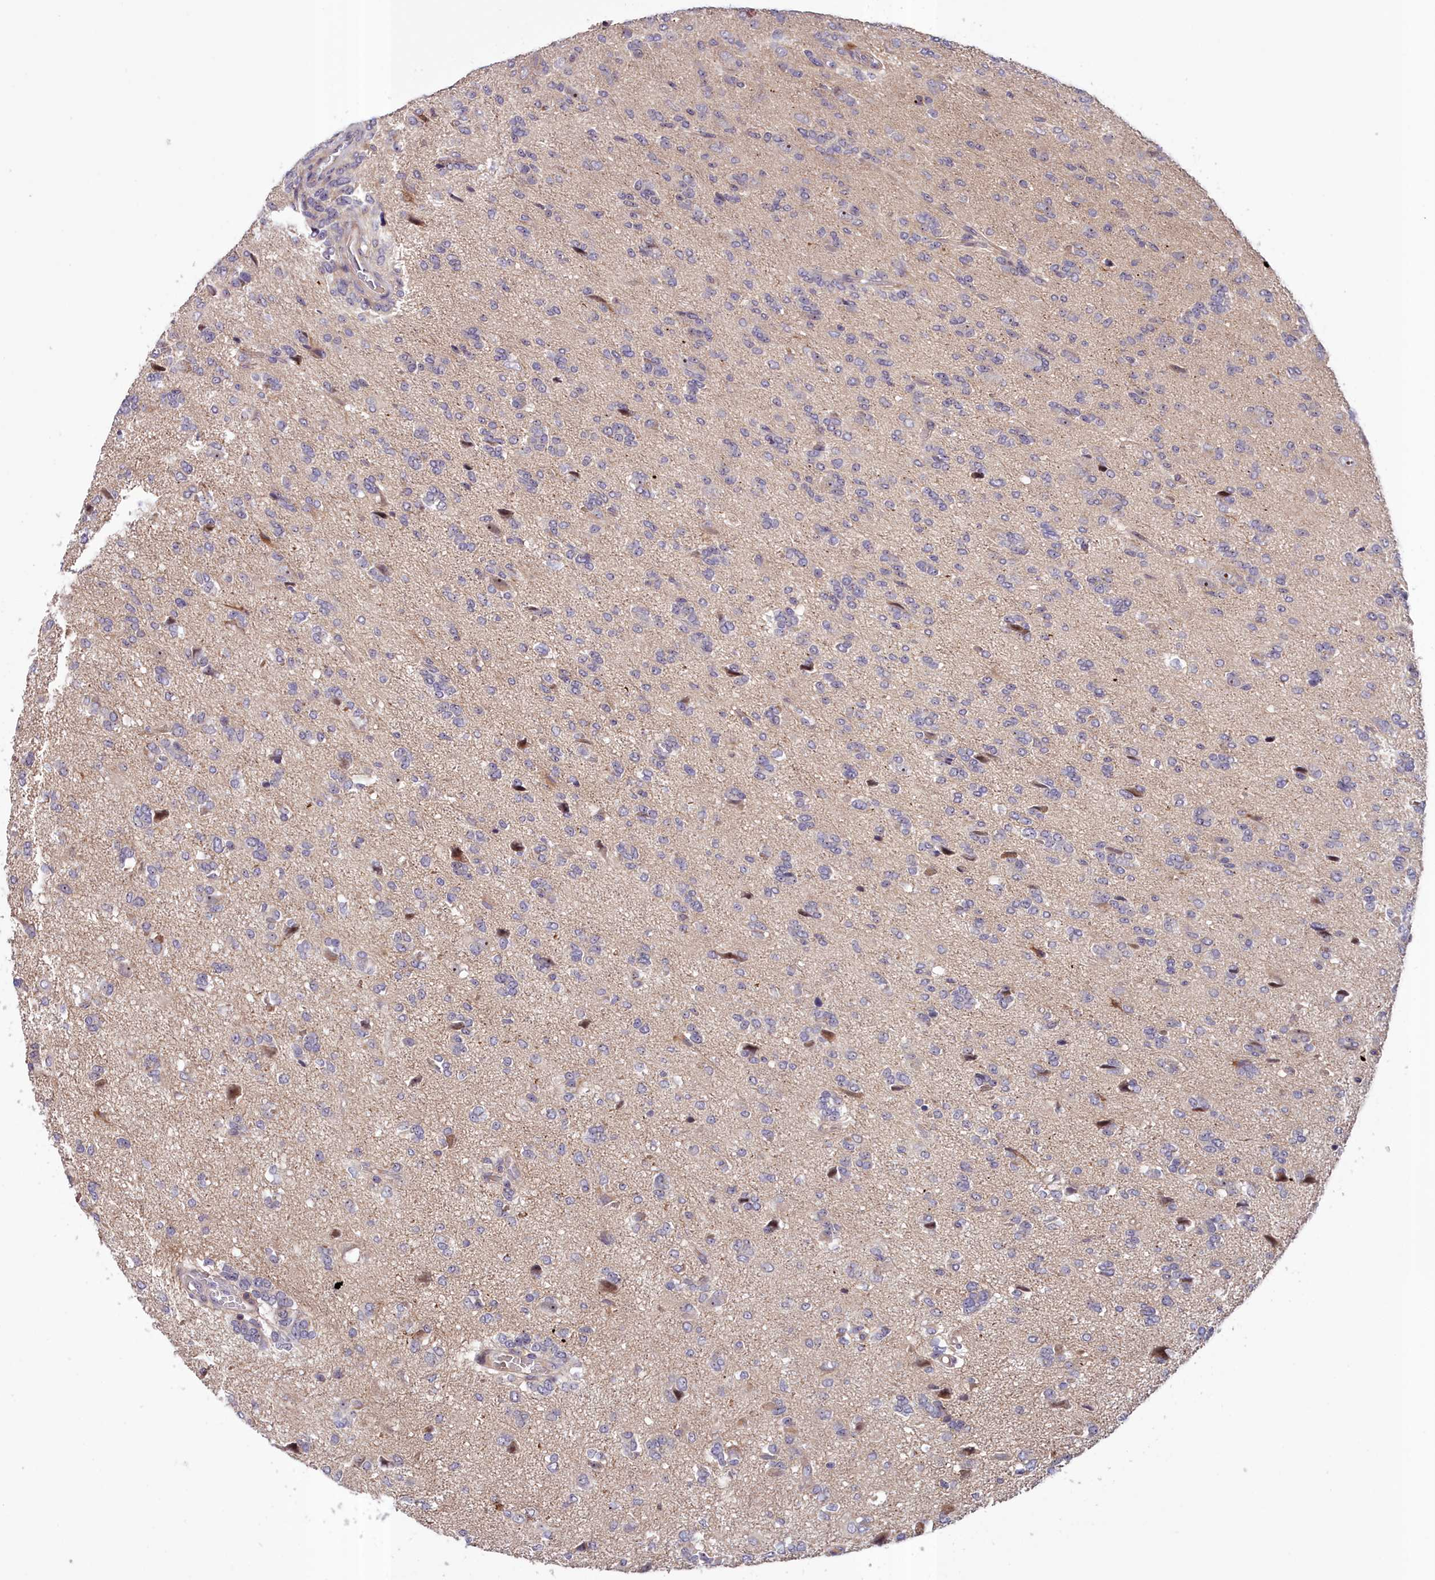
{"staining": {"intensity": "negative", "quantity": "none", "location": "none"}, "tissue": "glioma", "cell_type": "Tumor cells", "image_type": "cancer", "snomed": [{"axis": "morphology", "description": "Glioma, malignant, High grade"}, {"axis": "topography", "description": "Brain"}], "caption": "Human glioma stained for a protein using immunohistochemistry demonstrates no staining in tumor cells.", "gene": "NEURL4", "patient": {"sex": "female", "age": 59}}